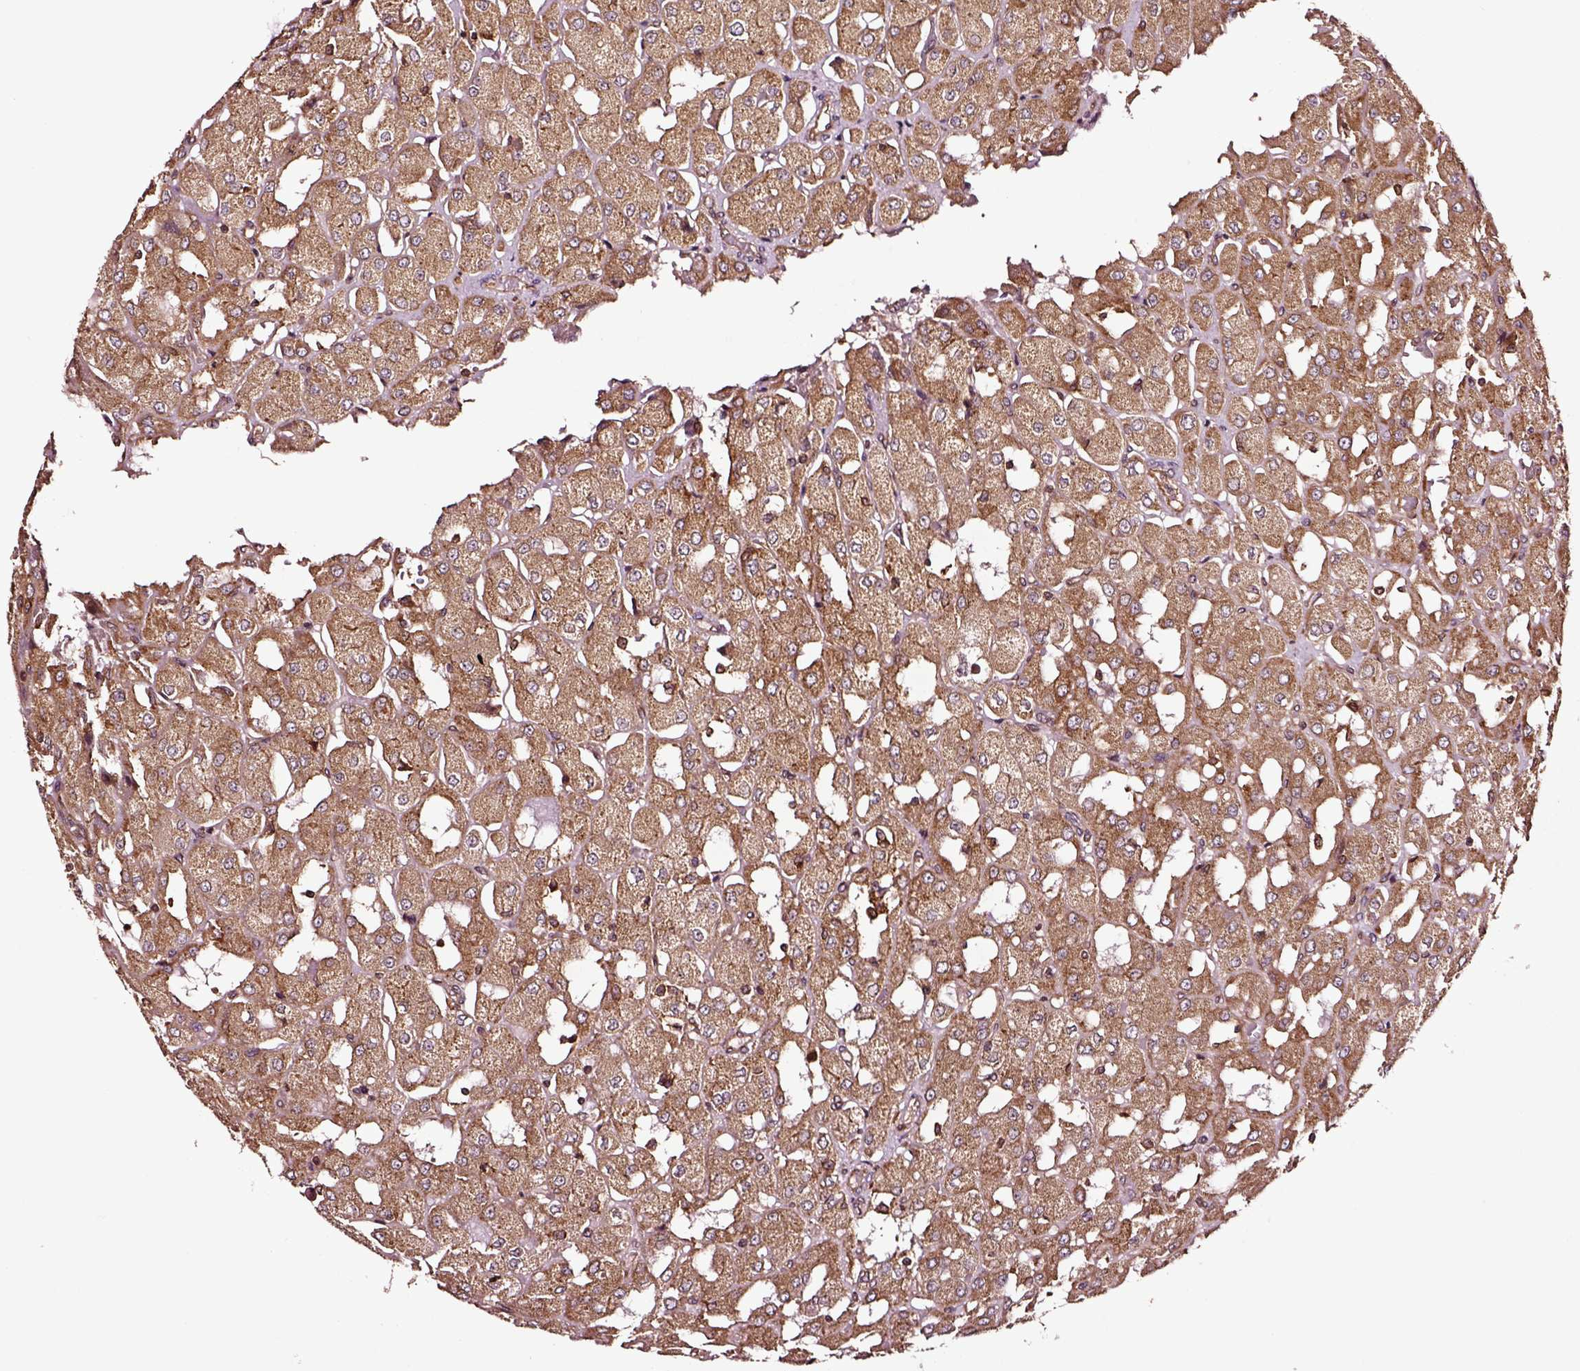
{"staining": {"intensity": "moderate", "quantity": ">75%", "location": "cytoplasmic/membranous"}, "tissue": "renal cancer", "cell_type": "Tumor cells", "image_type": "cancer", "snomed": [{"axis": "morphology", "description": "Adenocarcinoma, NOS"}, {"axis": "topography", "description": "Kidney"}], "caption": "Human renal adenocarcinoma stained with a protein marker displays moderate staining in tumor cells.", "gene": "RASSF5", "patient": {"sex": "male", "age": 72}}